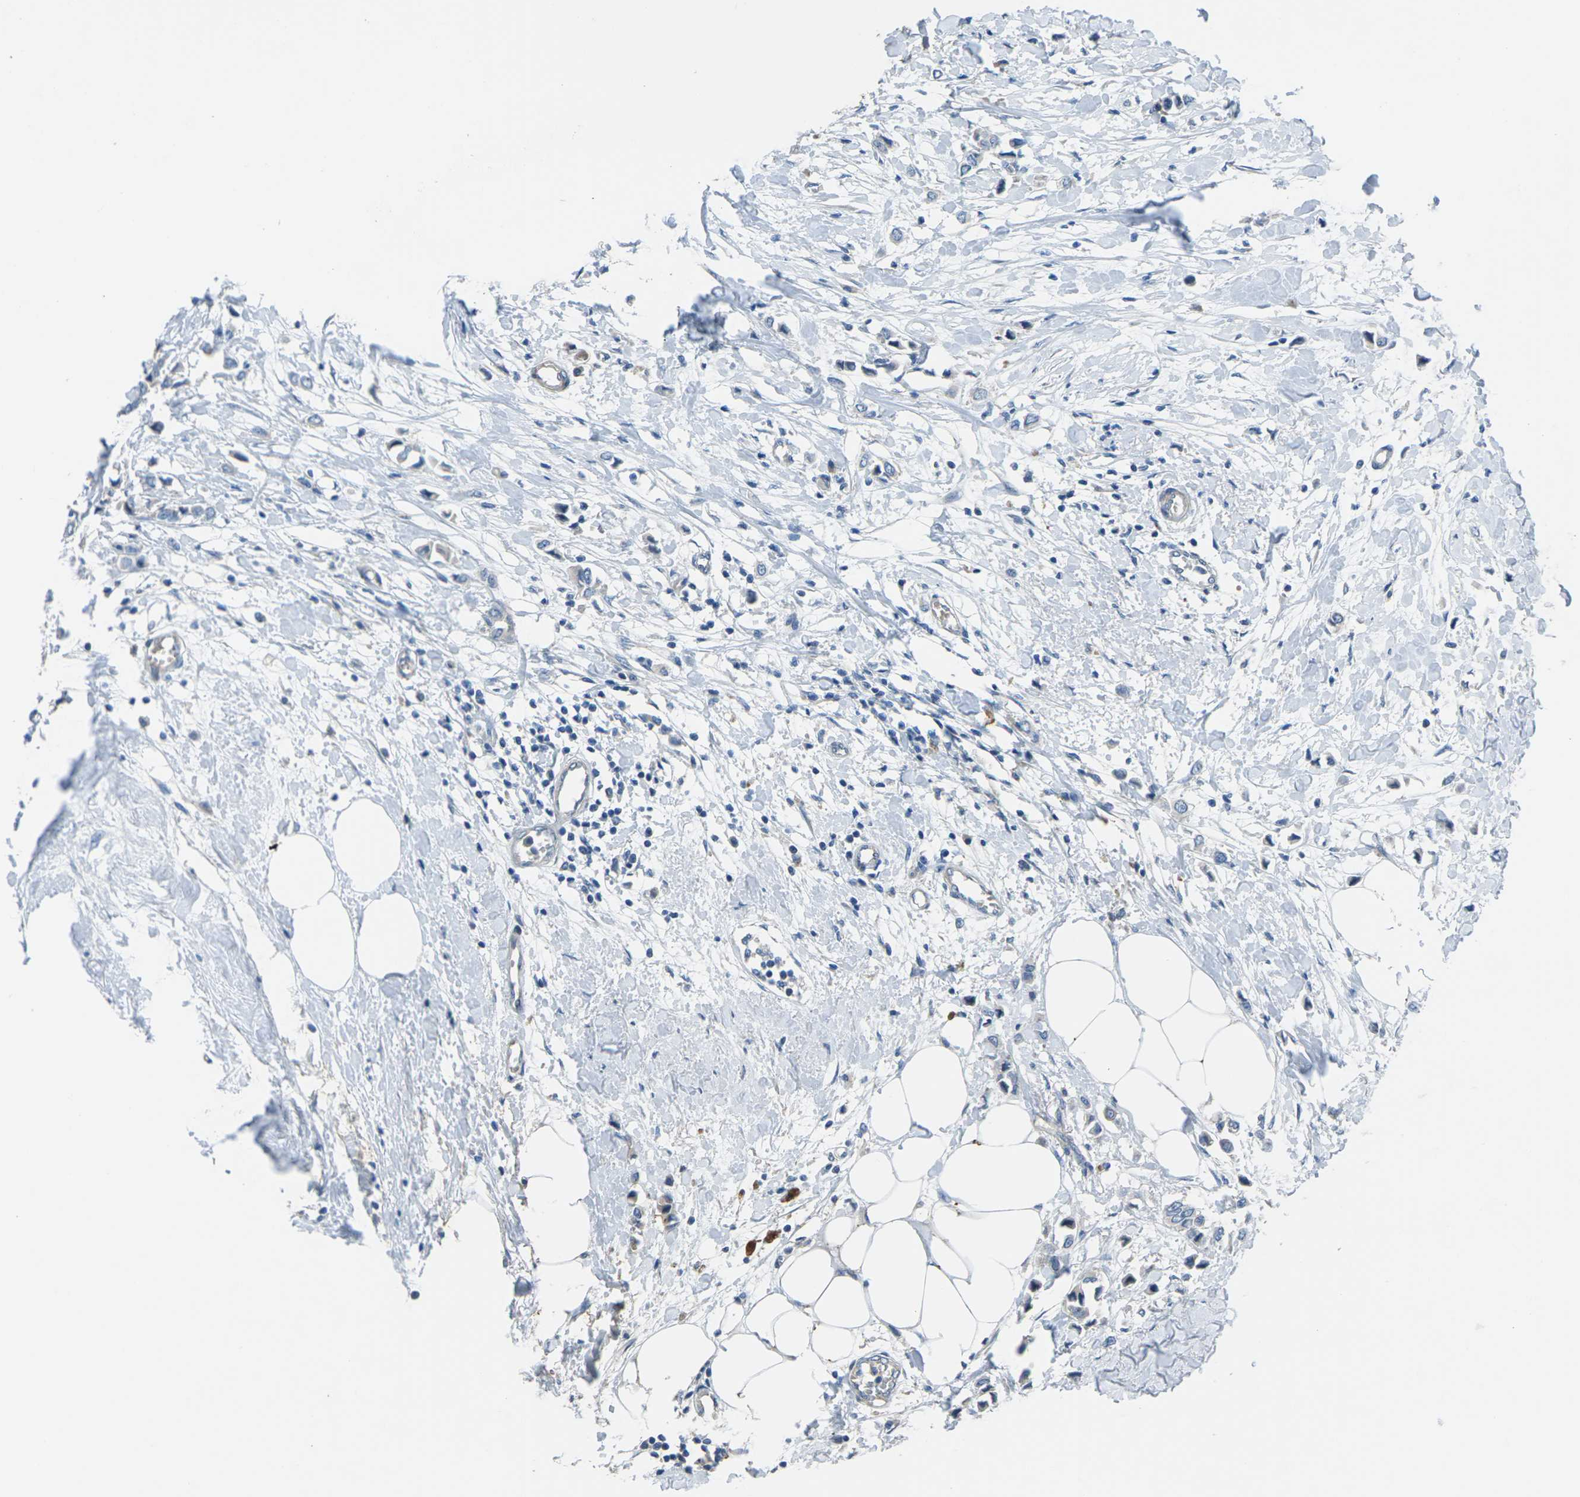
{"staining": {"intensity": "negative", "quantity": "none", "location": "none"}, "tissue": "breast cancer", "cell_type": "Tumor cells", "image_type": "cancer", "snomed": [{"axis": "morphology", "description": "Lobular carcinoma"}, {"axis": "topography", "description": "Breast"}], "caption": "There is no significant positivity in tumor cells of breast cancer (lobular carcinoma).", "gene": "EDNRA", "patient": {"sex": "female", "age": 51}}